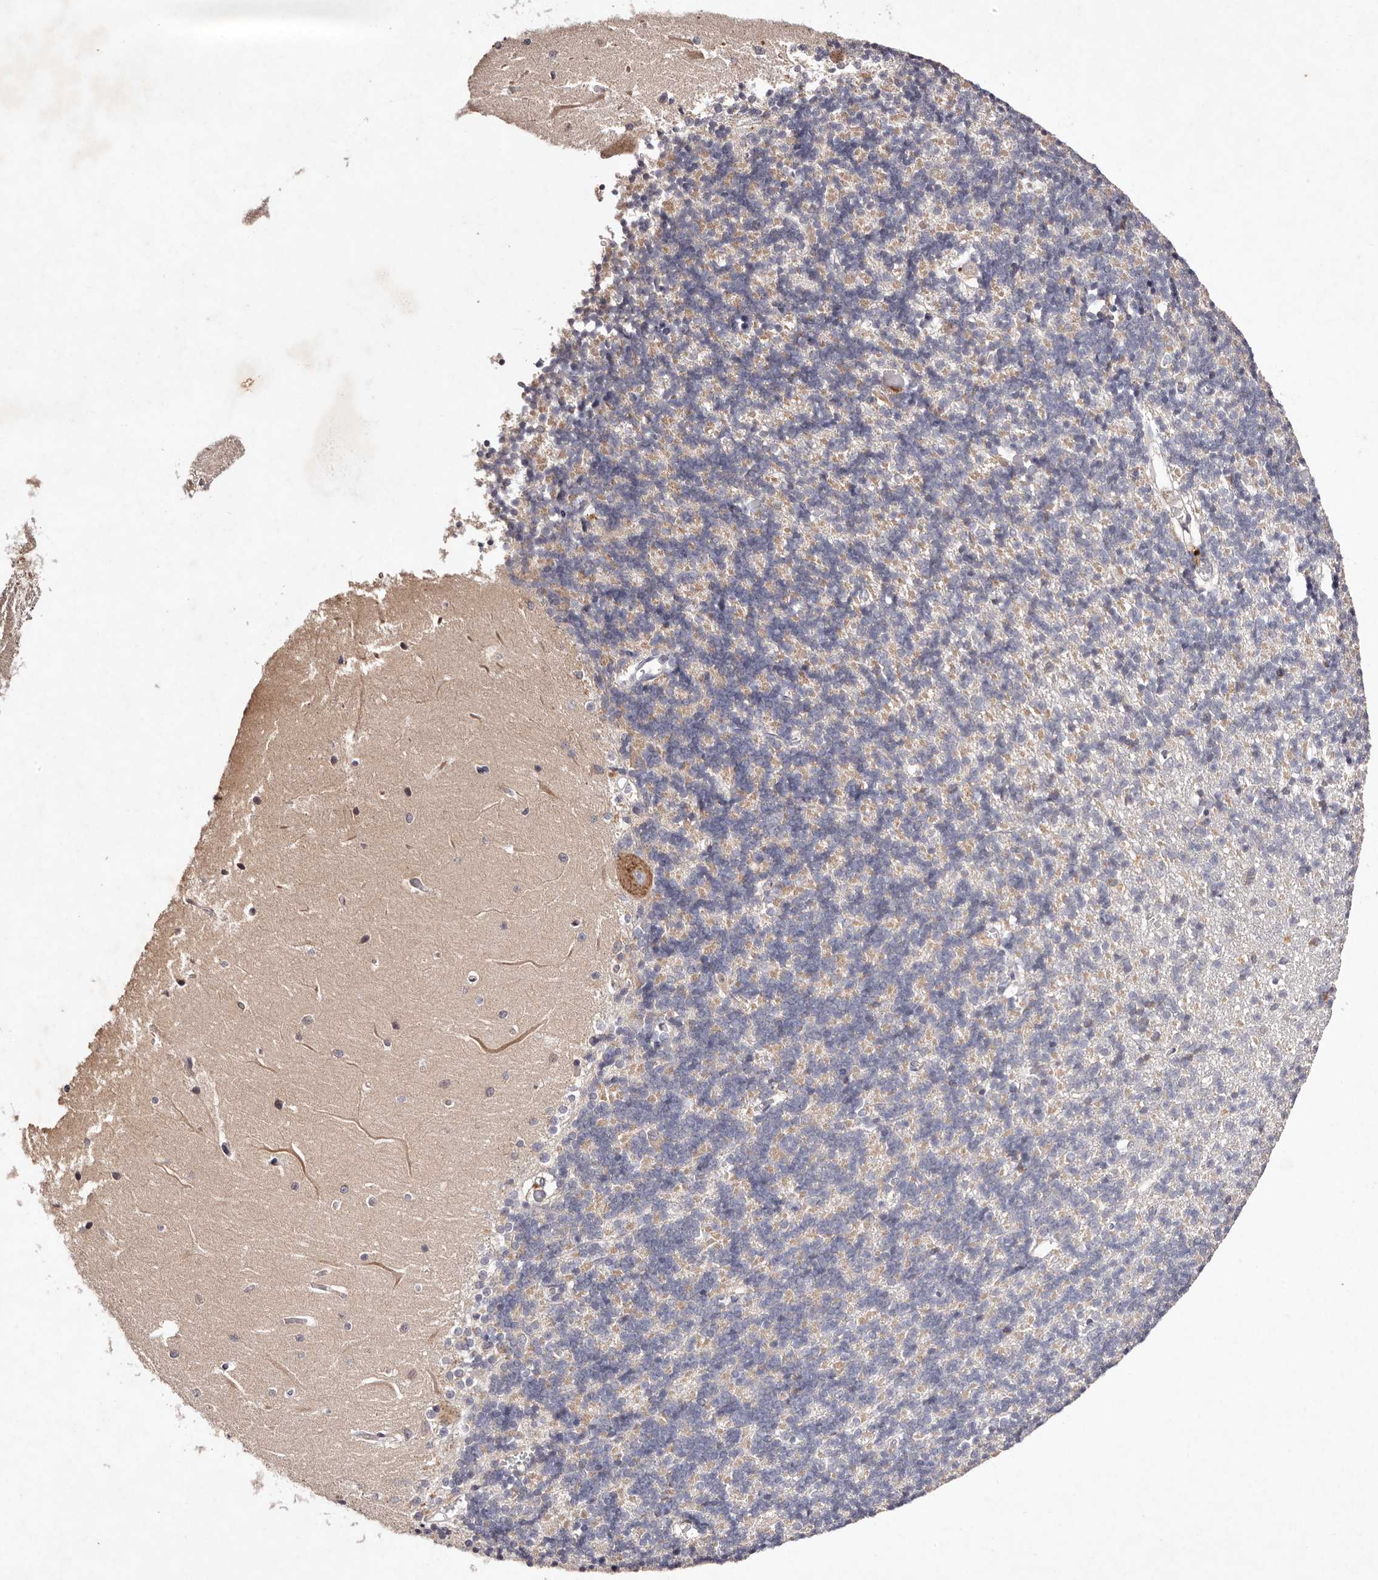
{"staining": {"intensity": "negative", "quantity": "none", "location": "none"}, "tissue": "cerebellum", "cell_type": "Cells in granular layer", "image_type": "normal", "snomed": [{"axis": "morphology", "description": "Normal tissue, NOS"}, {"axis": "topography", "description": "Cerebellum"}], "caption": "High power microscopy photomicrograph of an IHC histopathology image of benign cerebellum, revealing no significant expression in cells in granular layer.", "gene": "TSC2", "patient": {"sex": "male", "age": 37}}